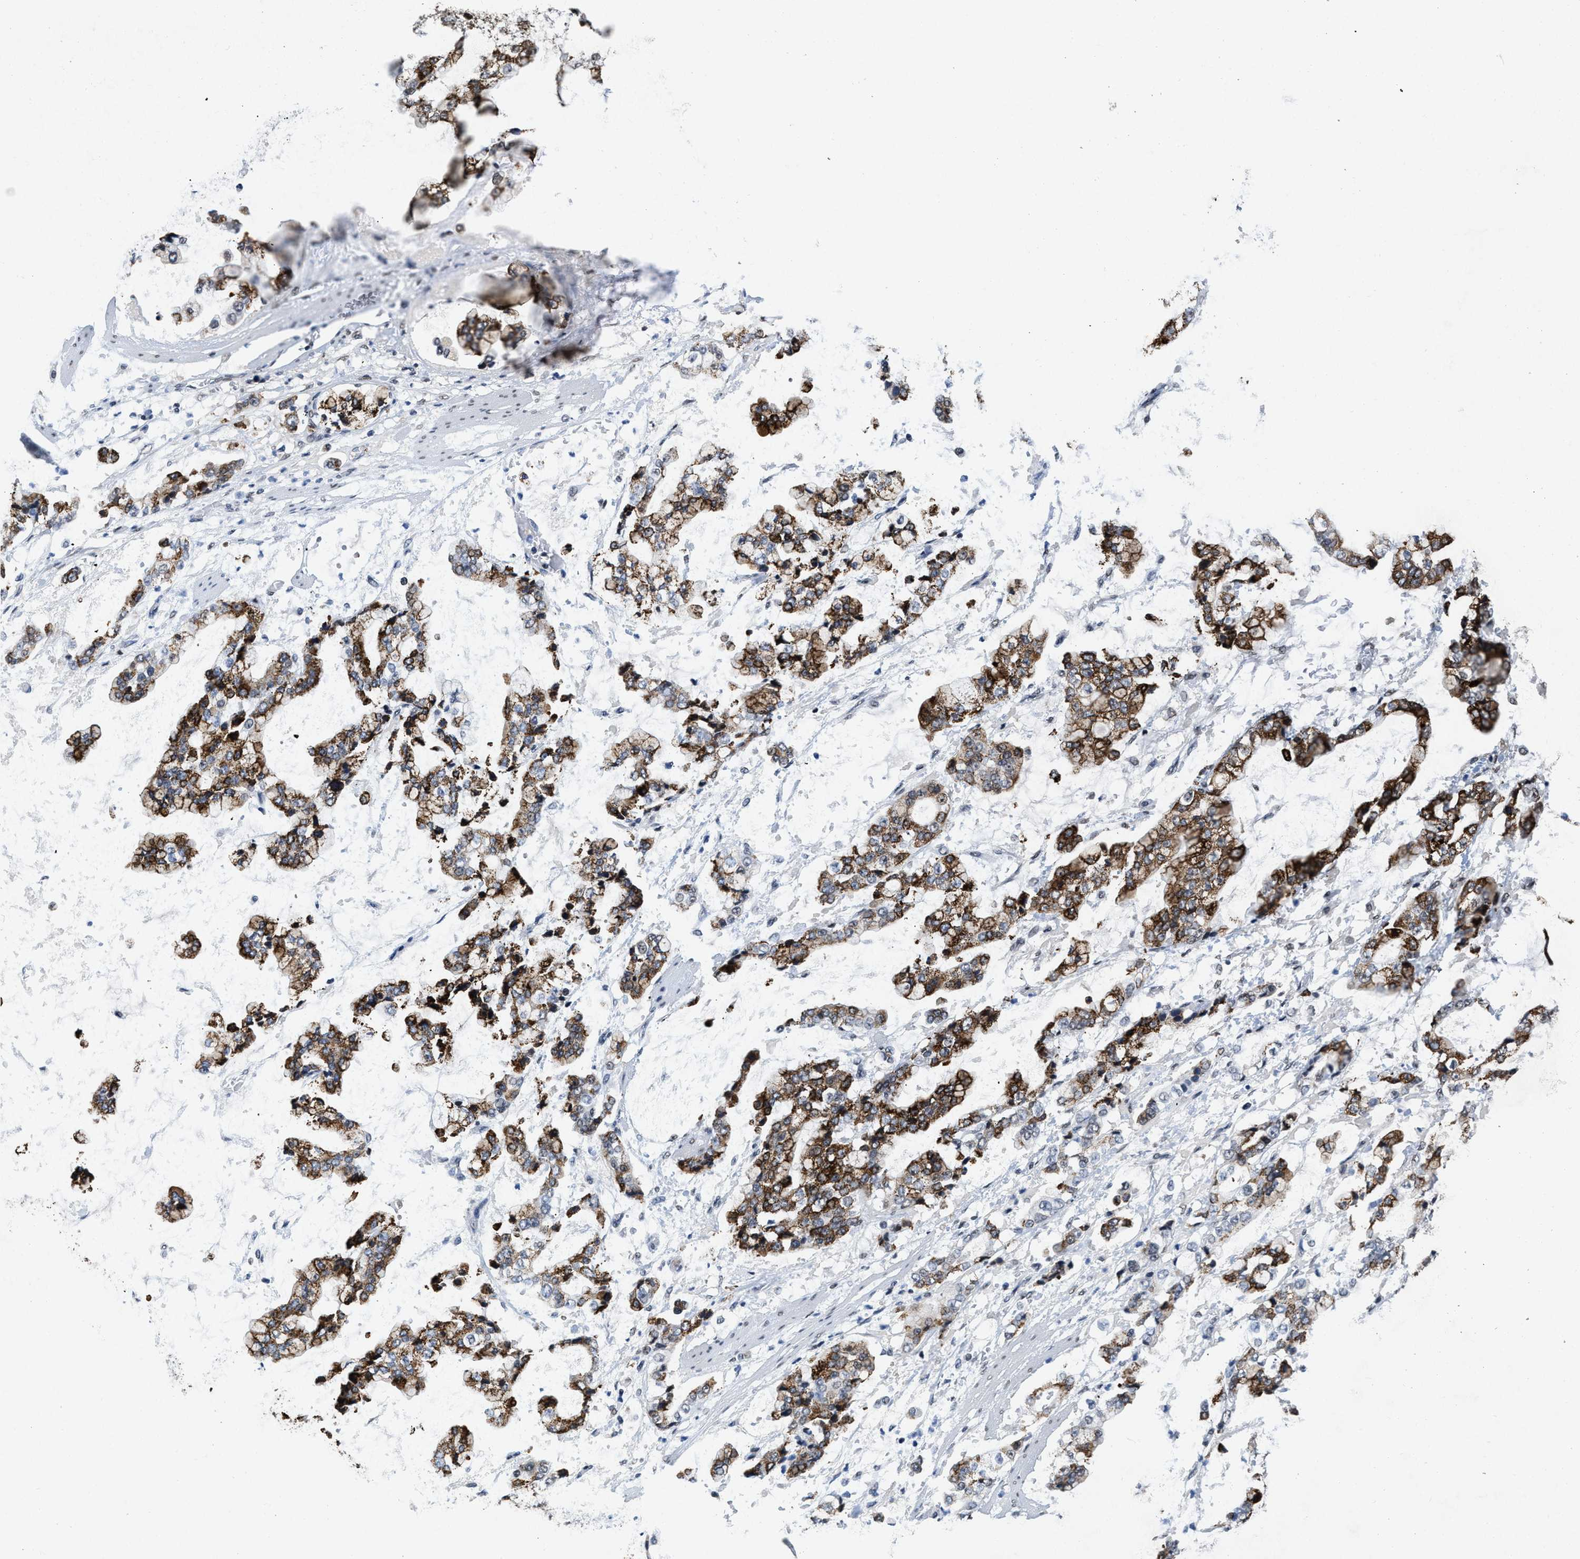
{"staining": {"intensity": "strong", "quantity": ">75%", "location": "cytoplasmic/membranous"}, "tissue": "stomach cancer", "cell_type": "Tumor cells", "image_type": "cancer", "snomed": [{"axis": "morphology", "description": "Normal tissue, NOS"}, {"axis": "morphology", "description": "Adenocarcinoma, NOS"}, {"axis": "topography", "description": "Stomach, upper"}, {"axis": "topography", "description": "Stomach"}], "caption": "Immunohistochemical staining of adenocarcinoma (stomach) exhibits strong cytoplasmic/membranous protein staining in approximately >75% of tumor cells.", "gene": "SUPT16H", "patient": {"sex": "male", "age": 76}}